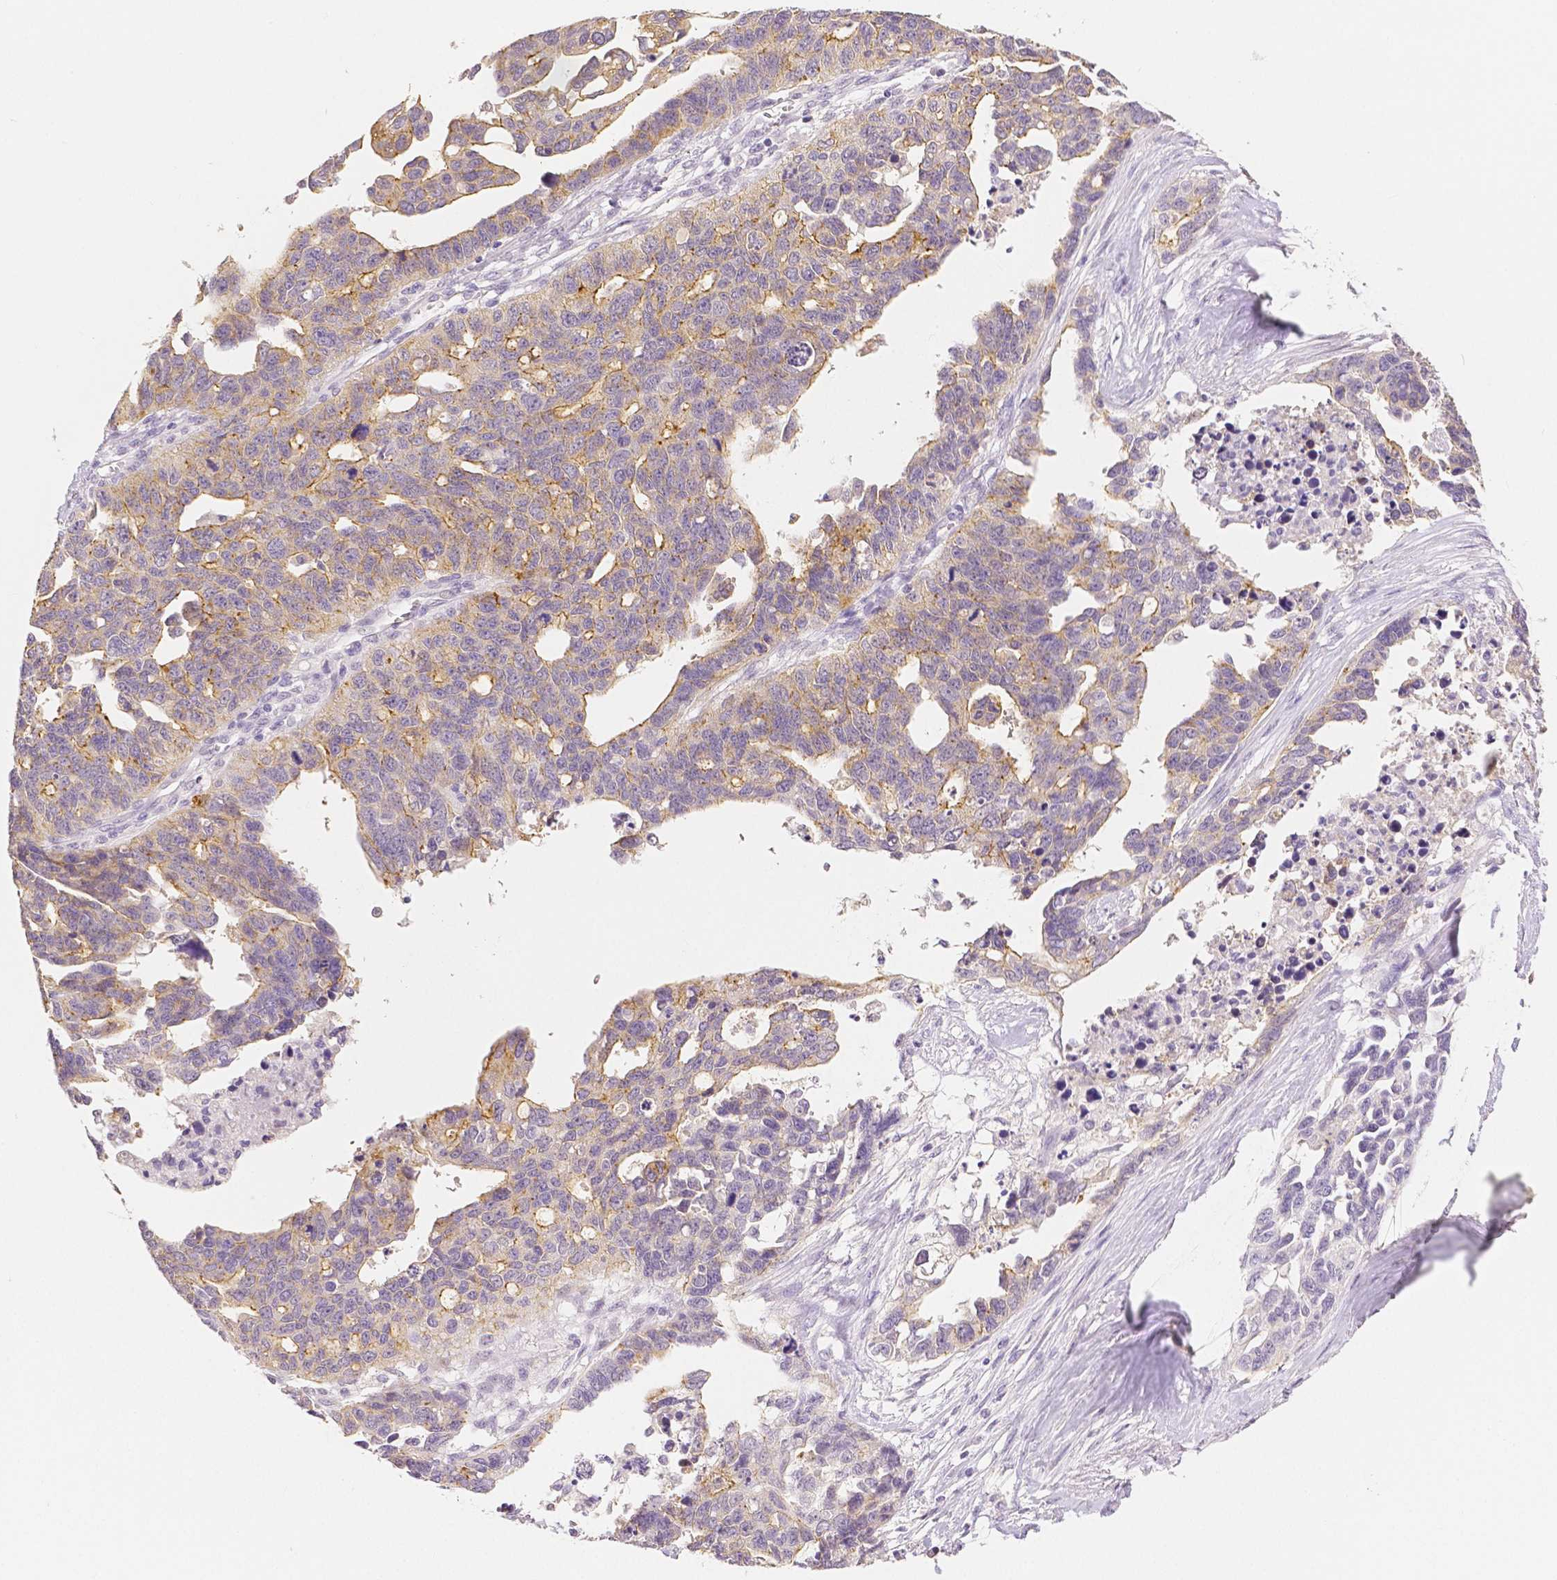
{"staining": {"intensity": "weak", "quantity": "25%-75%", "location": "cytoplasmic/membranous"}, "tissue": "ovarian cancer", "cell_type": "Tumor cells", "image_type": "cancer", "snomed": [{"axis": "morphology", "description": "Cystadenocarcinoma, serous, NOS"}, {"axis": "topography", "description": "Ovary"}], "caption": "Tumor cells show low levels of weak cytoplasmic/membranous expression in about 25%-75% of cells in ovarian cancer (serous cystadenocarcinoma). (DAB IHC with brightfield microscopy, high magnification).", "gene": "OCLN", "patient": {"sex": "female", "age": 69}}